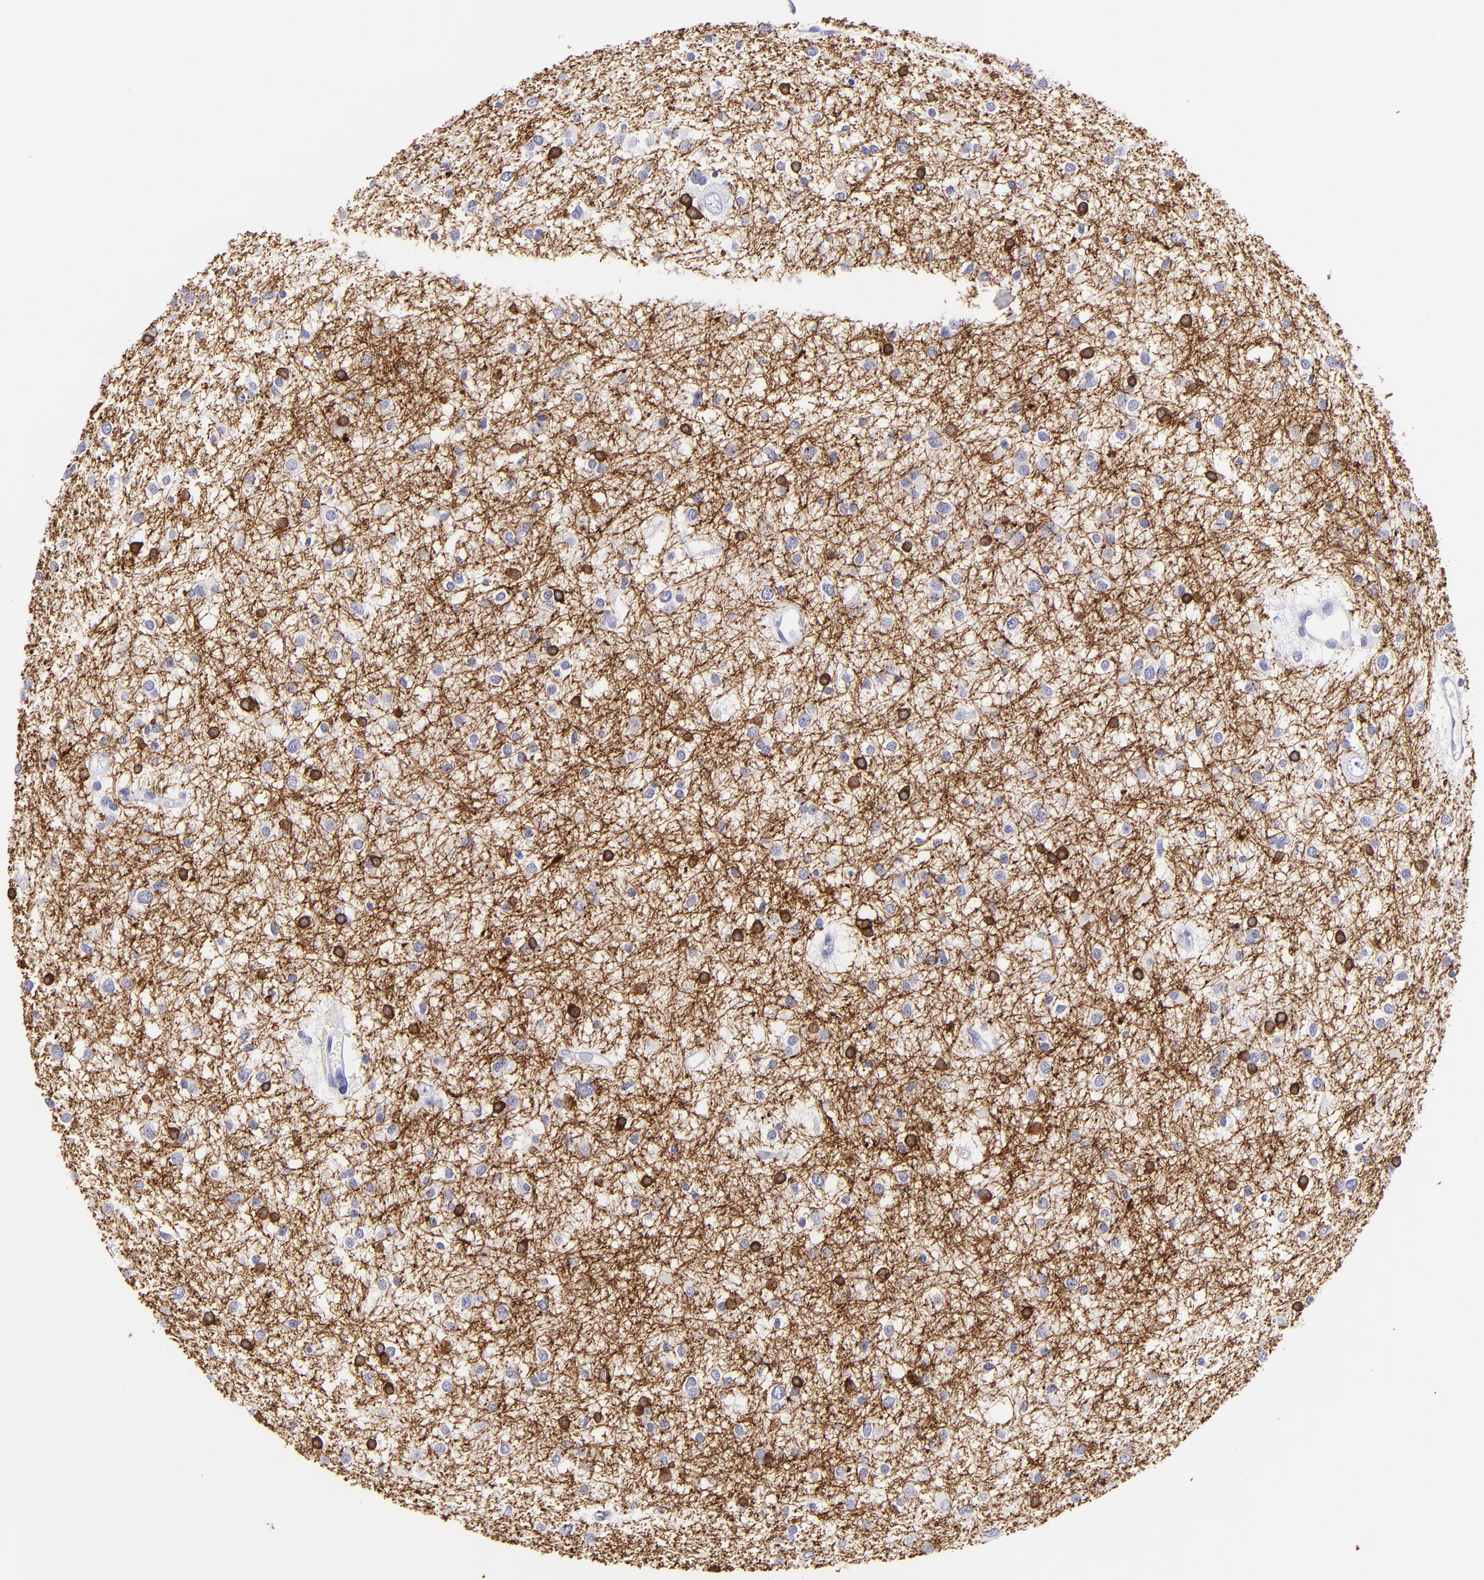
{"staining": {"intensity": "strong", "quantity": "<25%", "location": "cytoplasmic/membranous"}, "tissue": "glioma", "cell_type": "Tumor cells", "image_type": "cancer", "snomed": [{"axis": "morphology", "description": "Glioma, malignant, Low grade"}, {"axis": "topography", "description": "Brain"}], "caption": "Low-grade glioma (malignant) stained with a brown dye demonstrates strong cytoplasmic/membranous positive positivity in about <25% of tumor cells.", "gene": "CNP", "patient": {"sex": "female", "age": 36}}